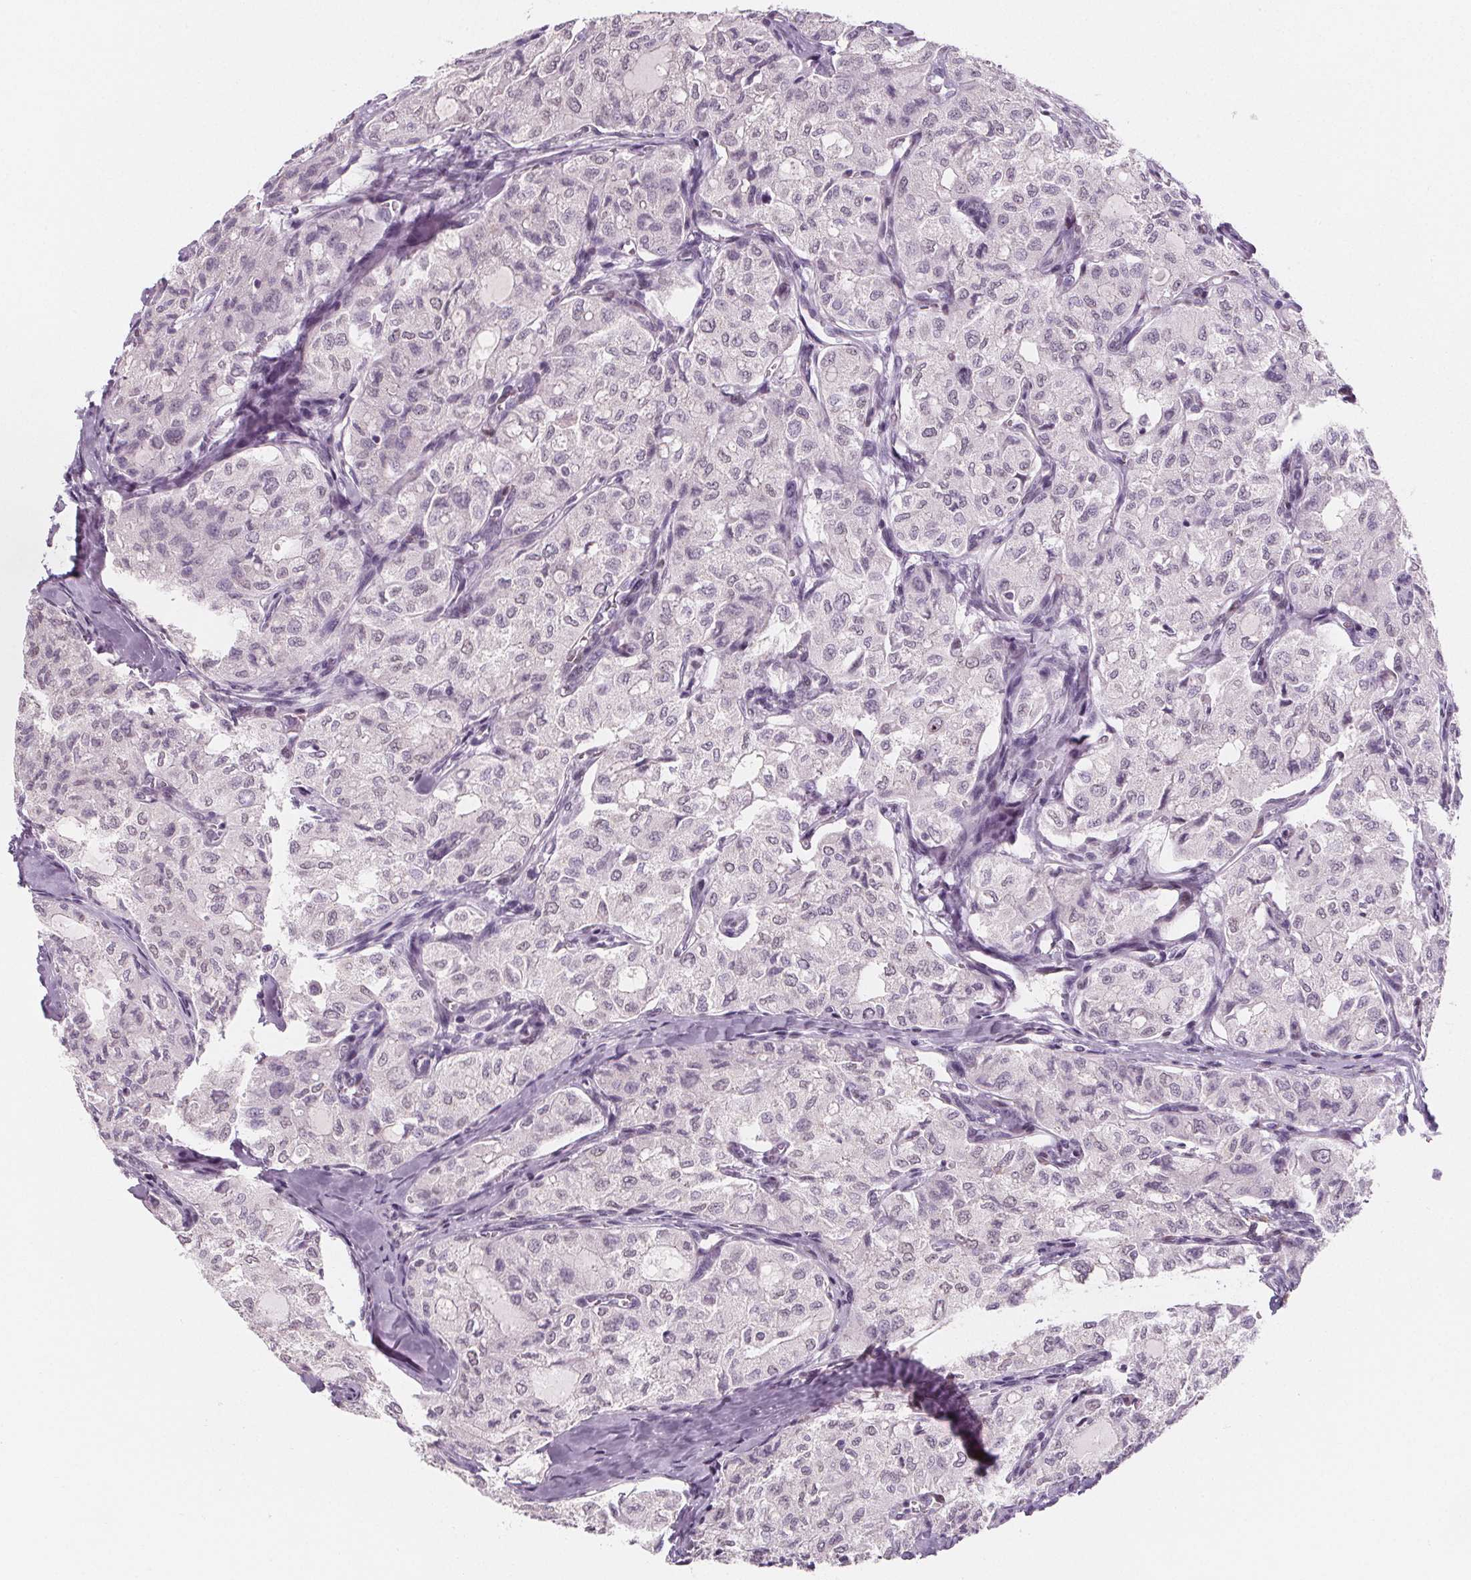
{"staining": {"intensity": "negative", "quantity": "none", "location": "none"}, "tissue": "thyroid cancer", "cell_type": "Tumor cells", "image_type": "cancer", "snomed": [{"axis": "morphology", "description": "Follicular adenoma carcinoma, NOS"}, {"axis": "topography", "description": "Thyroid gland"}], "caption": "Protein analysis of thyroid cancer (follicular adenoma carcinoma) shows no significant expression in tumor cells. Nuclei are stained in blue.", "gene": "DBX2", "patient": {"sex": "male", "age": 75}}